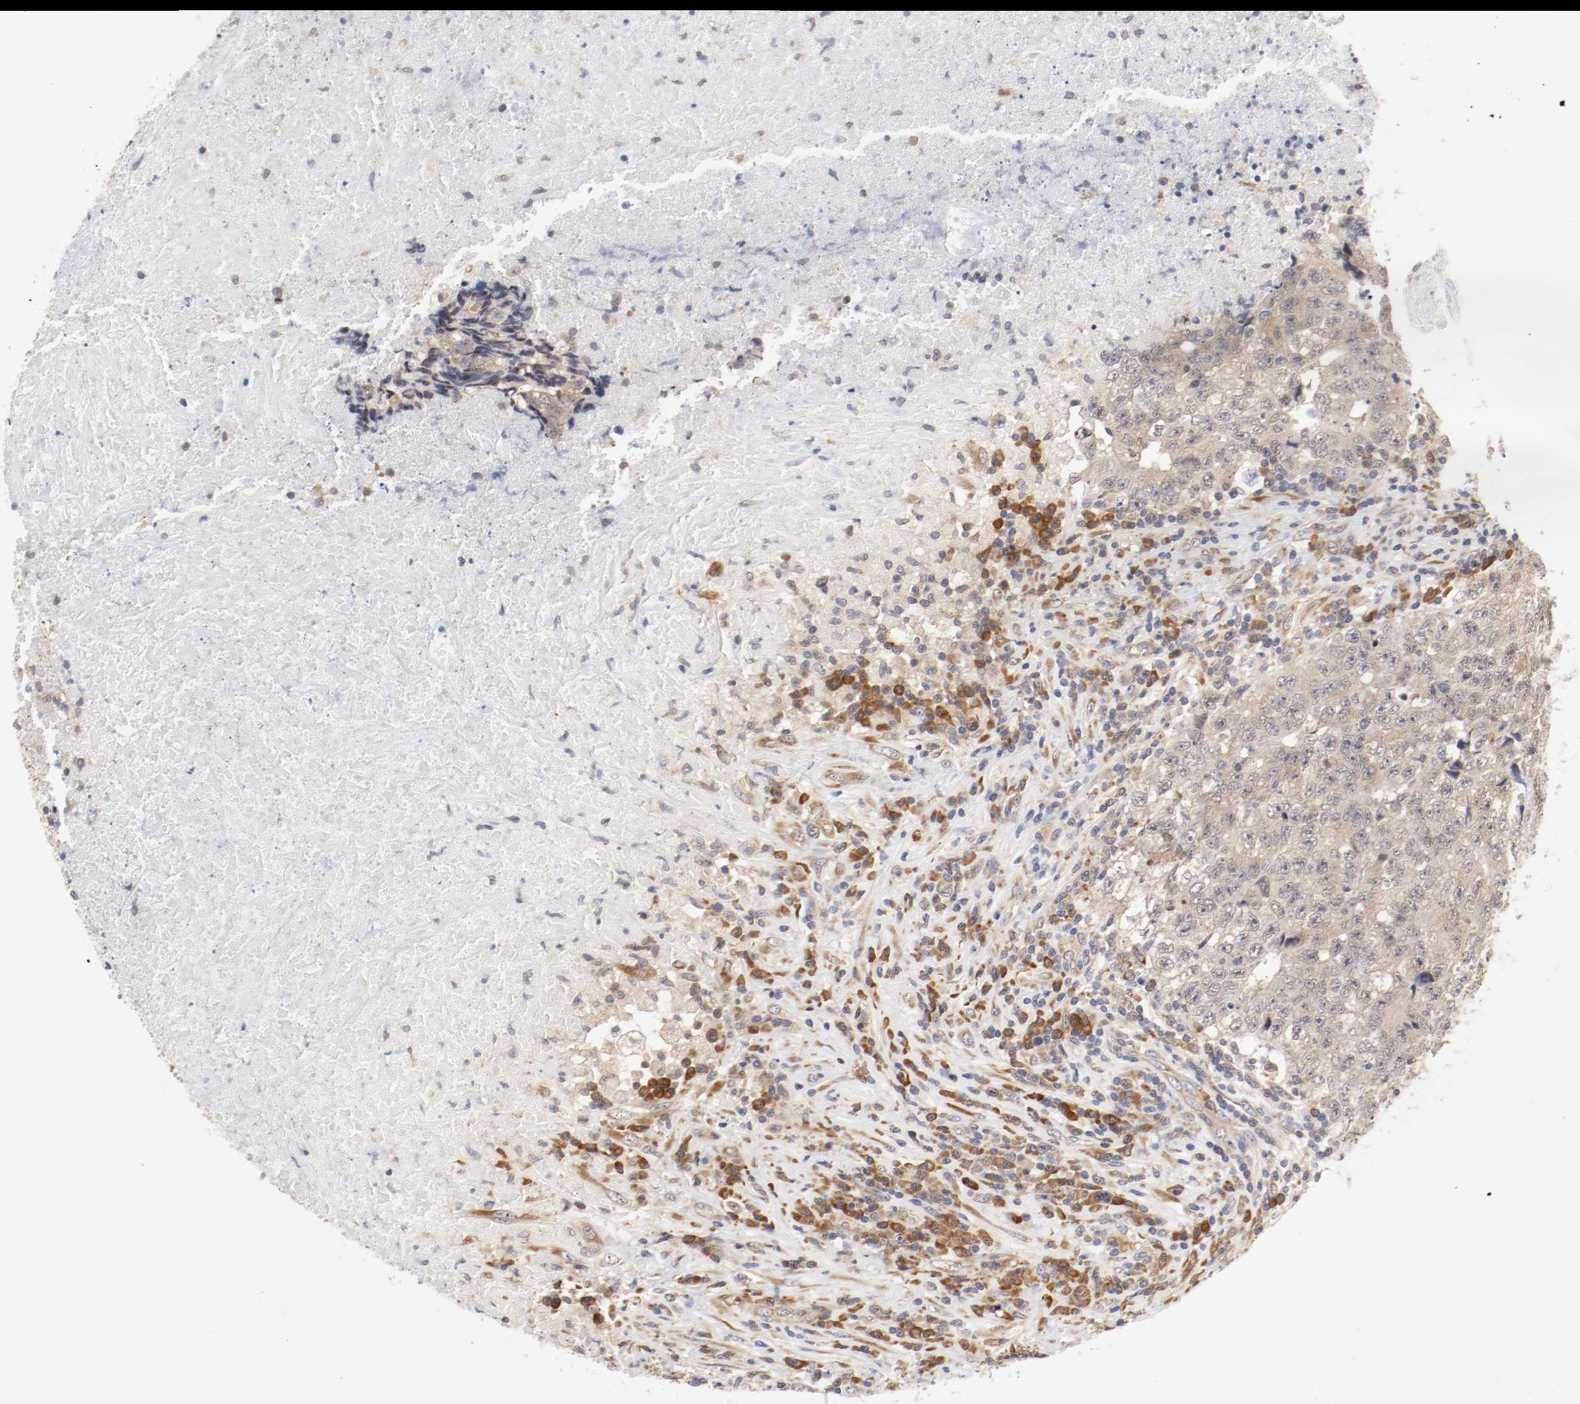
{"staining": {"intensity": "moderate", "quantity": ">75%", "location": "cytoplasmic/membranous"}, "tissue": "testis cancer", "cell_type": "Tumor cells", "image_type": "cancer", "snomed": [{"axis": "morphology", "description": "Necrosis, NOS"}, {"axis": "morphology", "description": "Carcinoma, Embryonal, NOS"}, {"axis": "topography", "description": "Testis"}], "caption": "Human testis cancer stained for a protein (brown) reveals moderate cytoplasmic/membranous positive positivity in about >75% of tumor cells.", "gene": "FKBP3", "patient": {"sex": "male", "age": 19}}